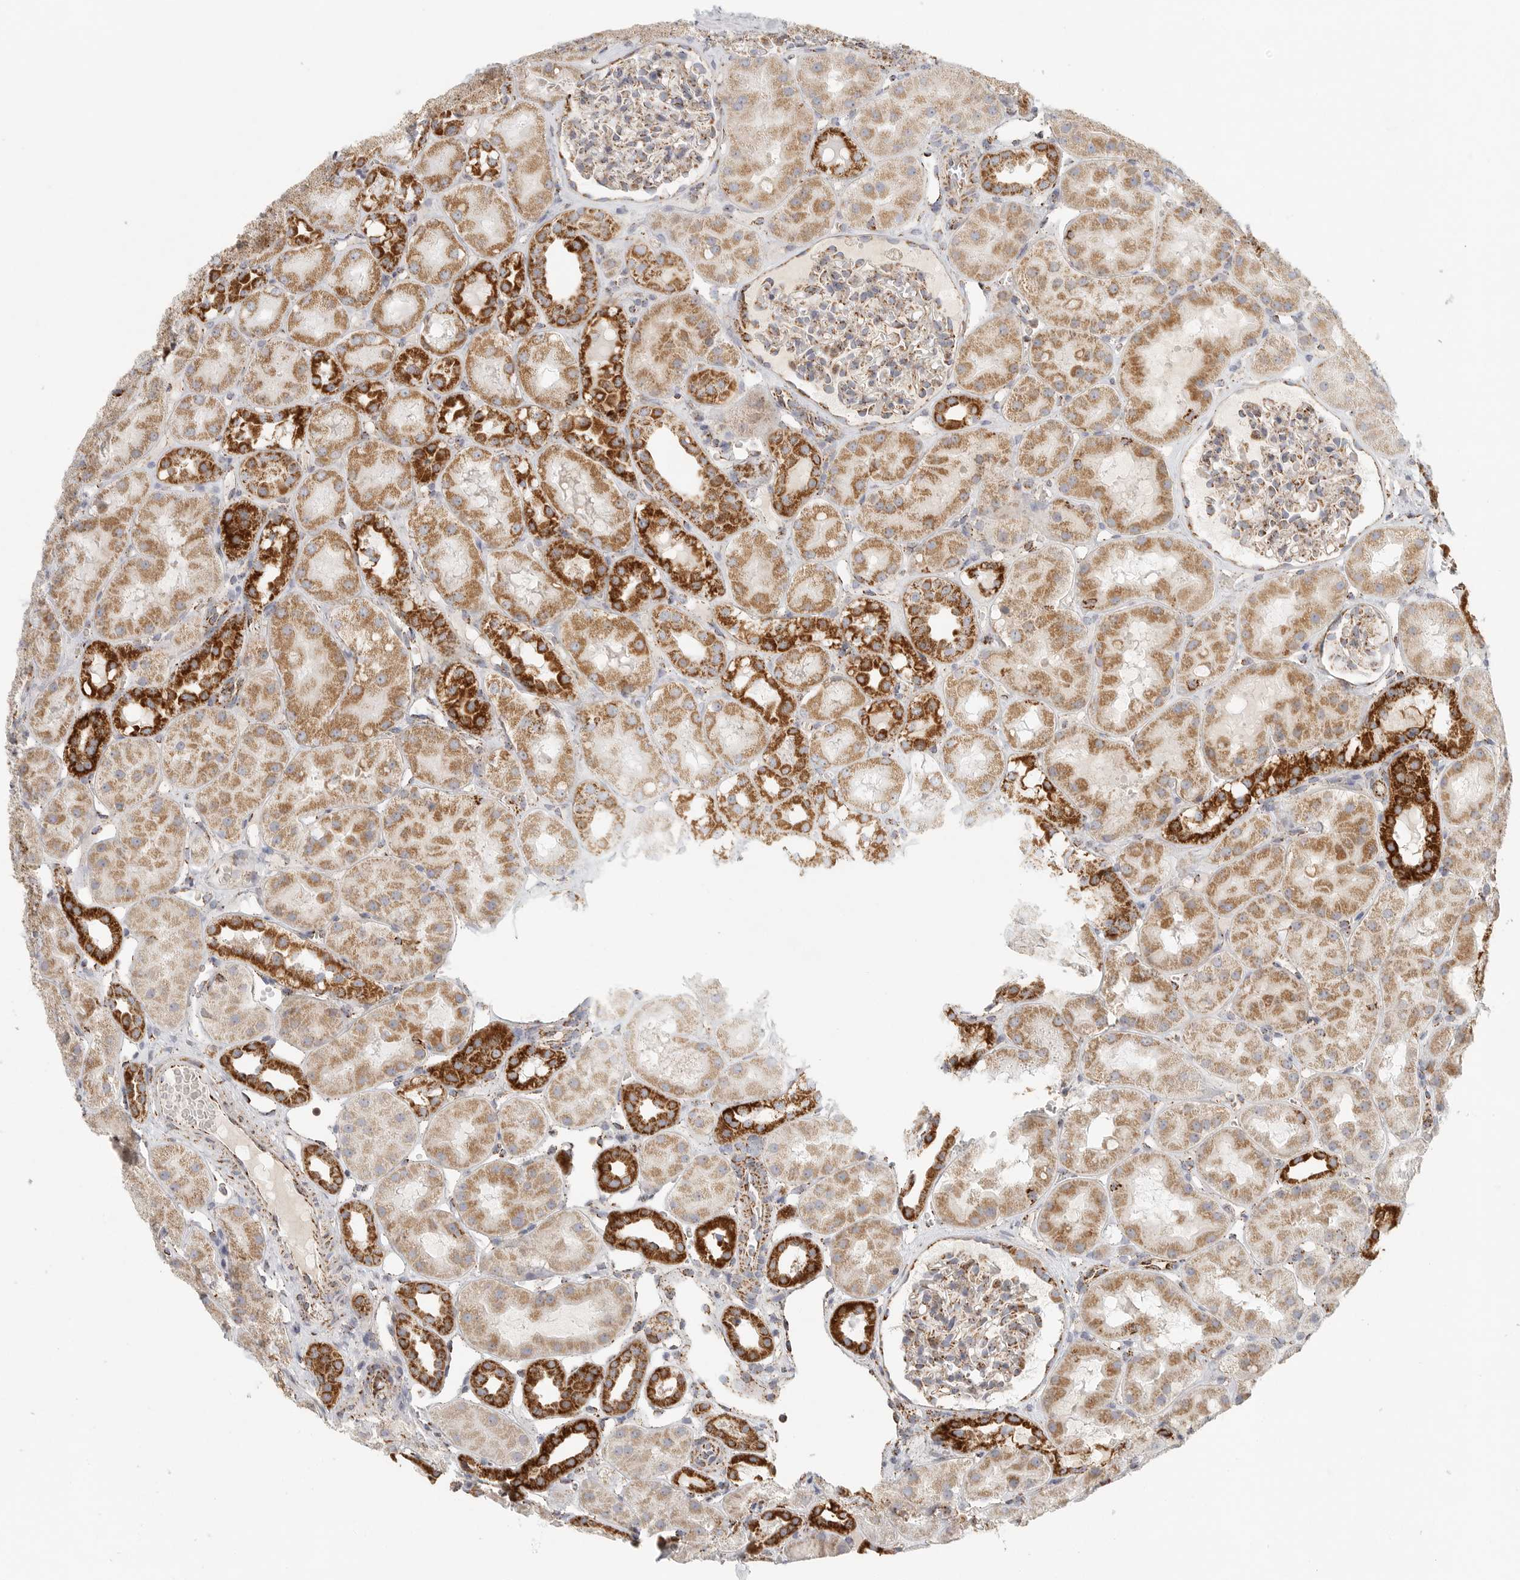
{"staining": {"intensity": "moderate", "quantity": "<25%", "location": "cytoplasmic/membranous"}, "tissue": "kidney", "cell_type": "Cells in glomeruli", "image_type": "normal", "snomed": [{"axis": "morphology", "description": "Normal tissue, NOS"}, {"axis": "topography", "description": "Kidney"}], "caption": "An immunohistochemistry micrograph of benign tissue is shown. Protein staining in brown labels moderate cytoplasmic/membranous positivity in kidney within cells in glomeruli. Immunohistochemistry (ihc) stains the protein of interest in brown and the nuclei are stained blue.", "gene": "SLC25A26", "patient": {"sex": "male", "age": 16}}